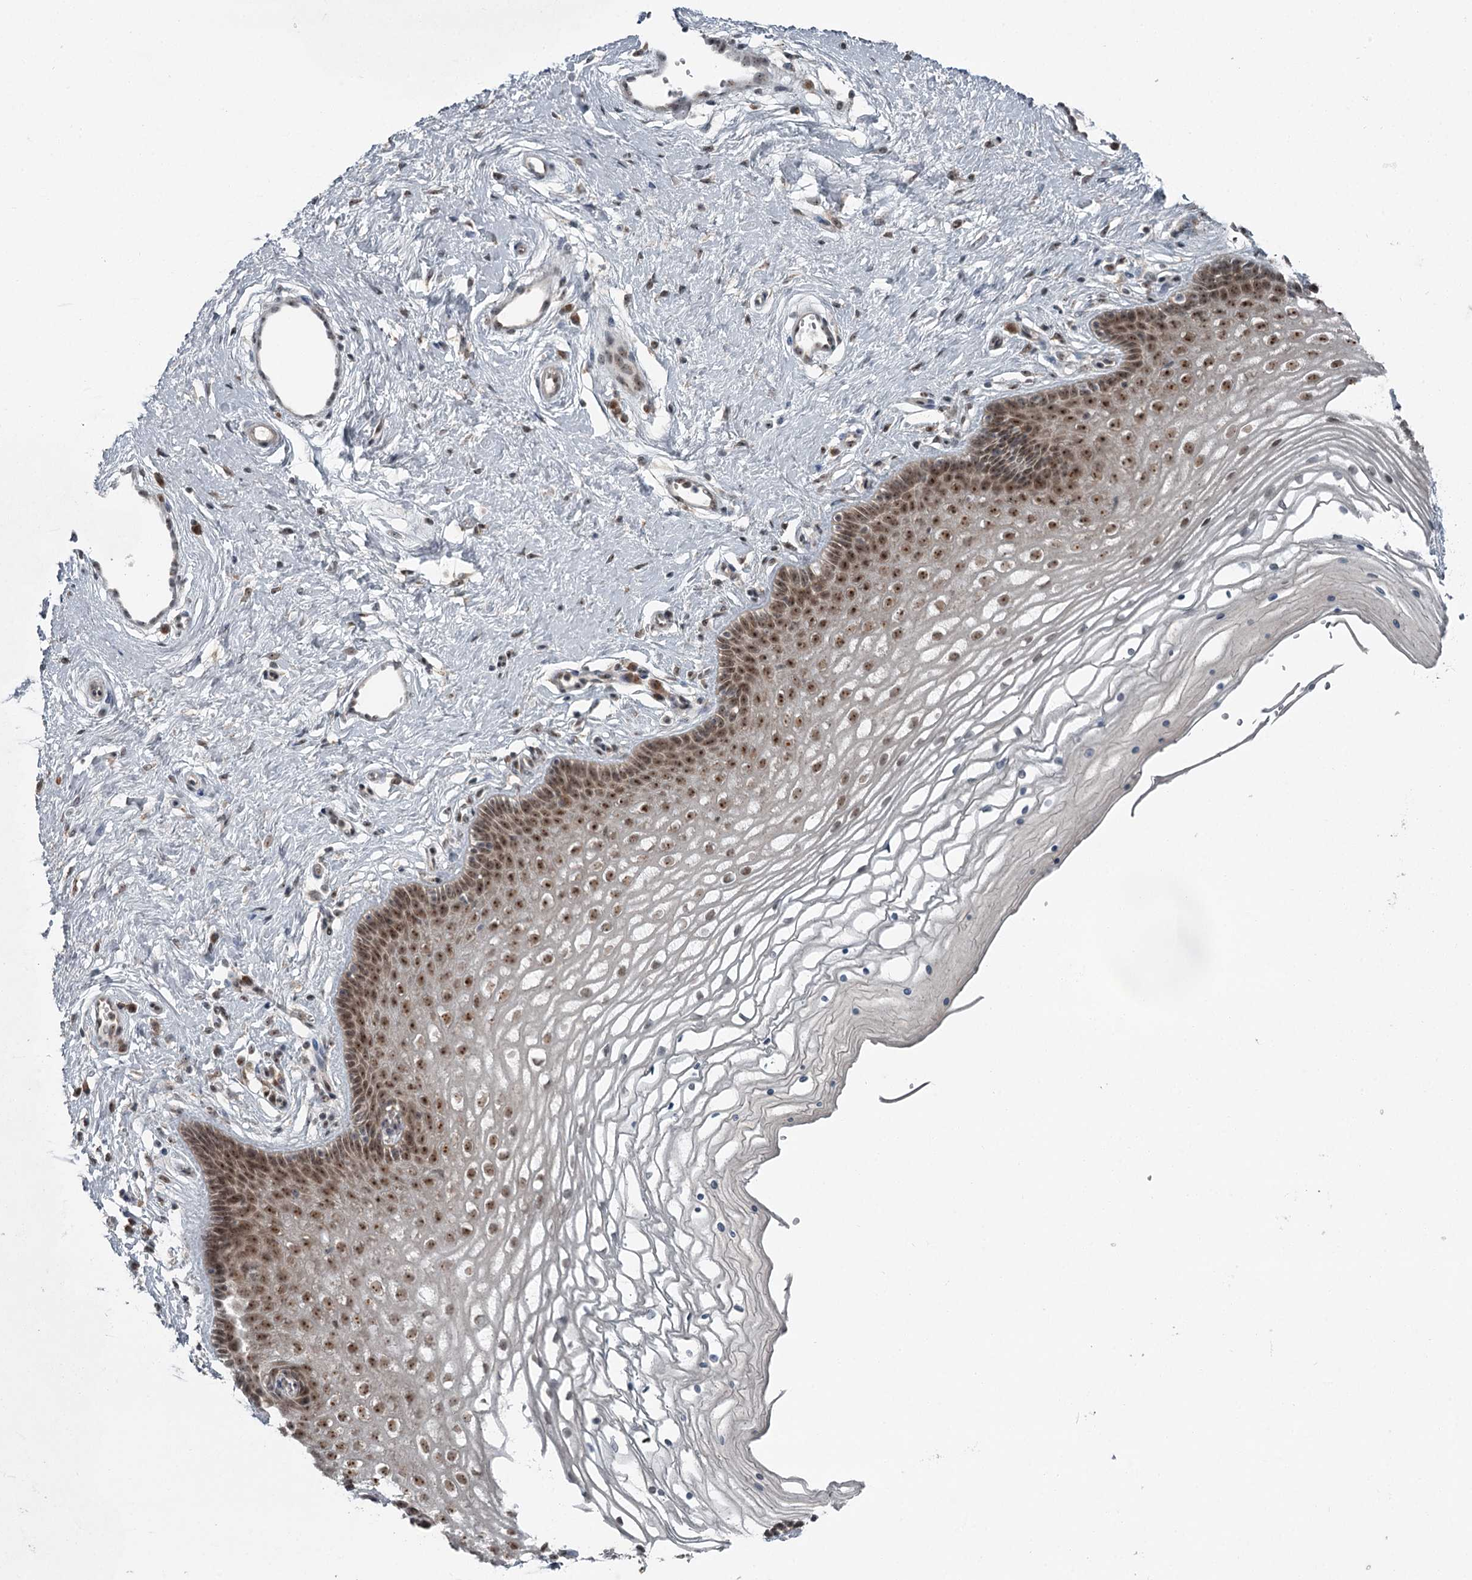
{"staining": {"intensity": "moderate", "quantity": "25%-75%", "location": "nuclear"}, "tissue": "vagina", "cell_type": "Squamous epithelial cells", "image_type": "normal", "snomed": [{"axis": "morphology", "description": "Normal tissue, NOS"}, {"axis": "topography", "description": "Vagina"}], "caption": "Moderate nuclear expression is seen in about 25%-75% of squamous epithelial cells in benign vagina.", "gene": "EXOSC1", "patient": {"sex": "female", "age": 46}}